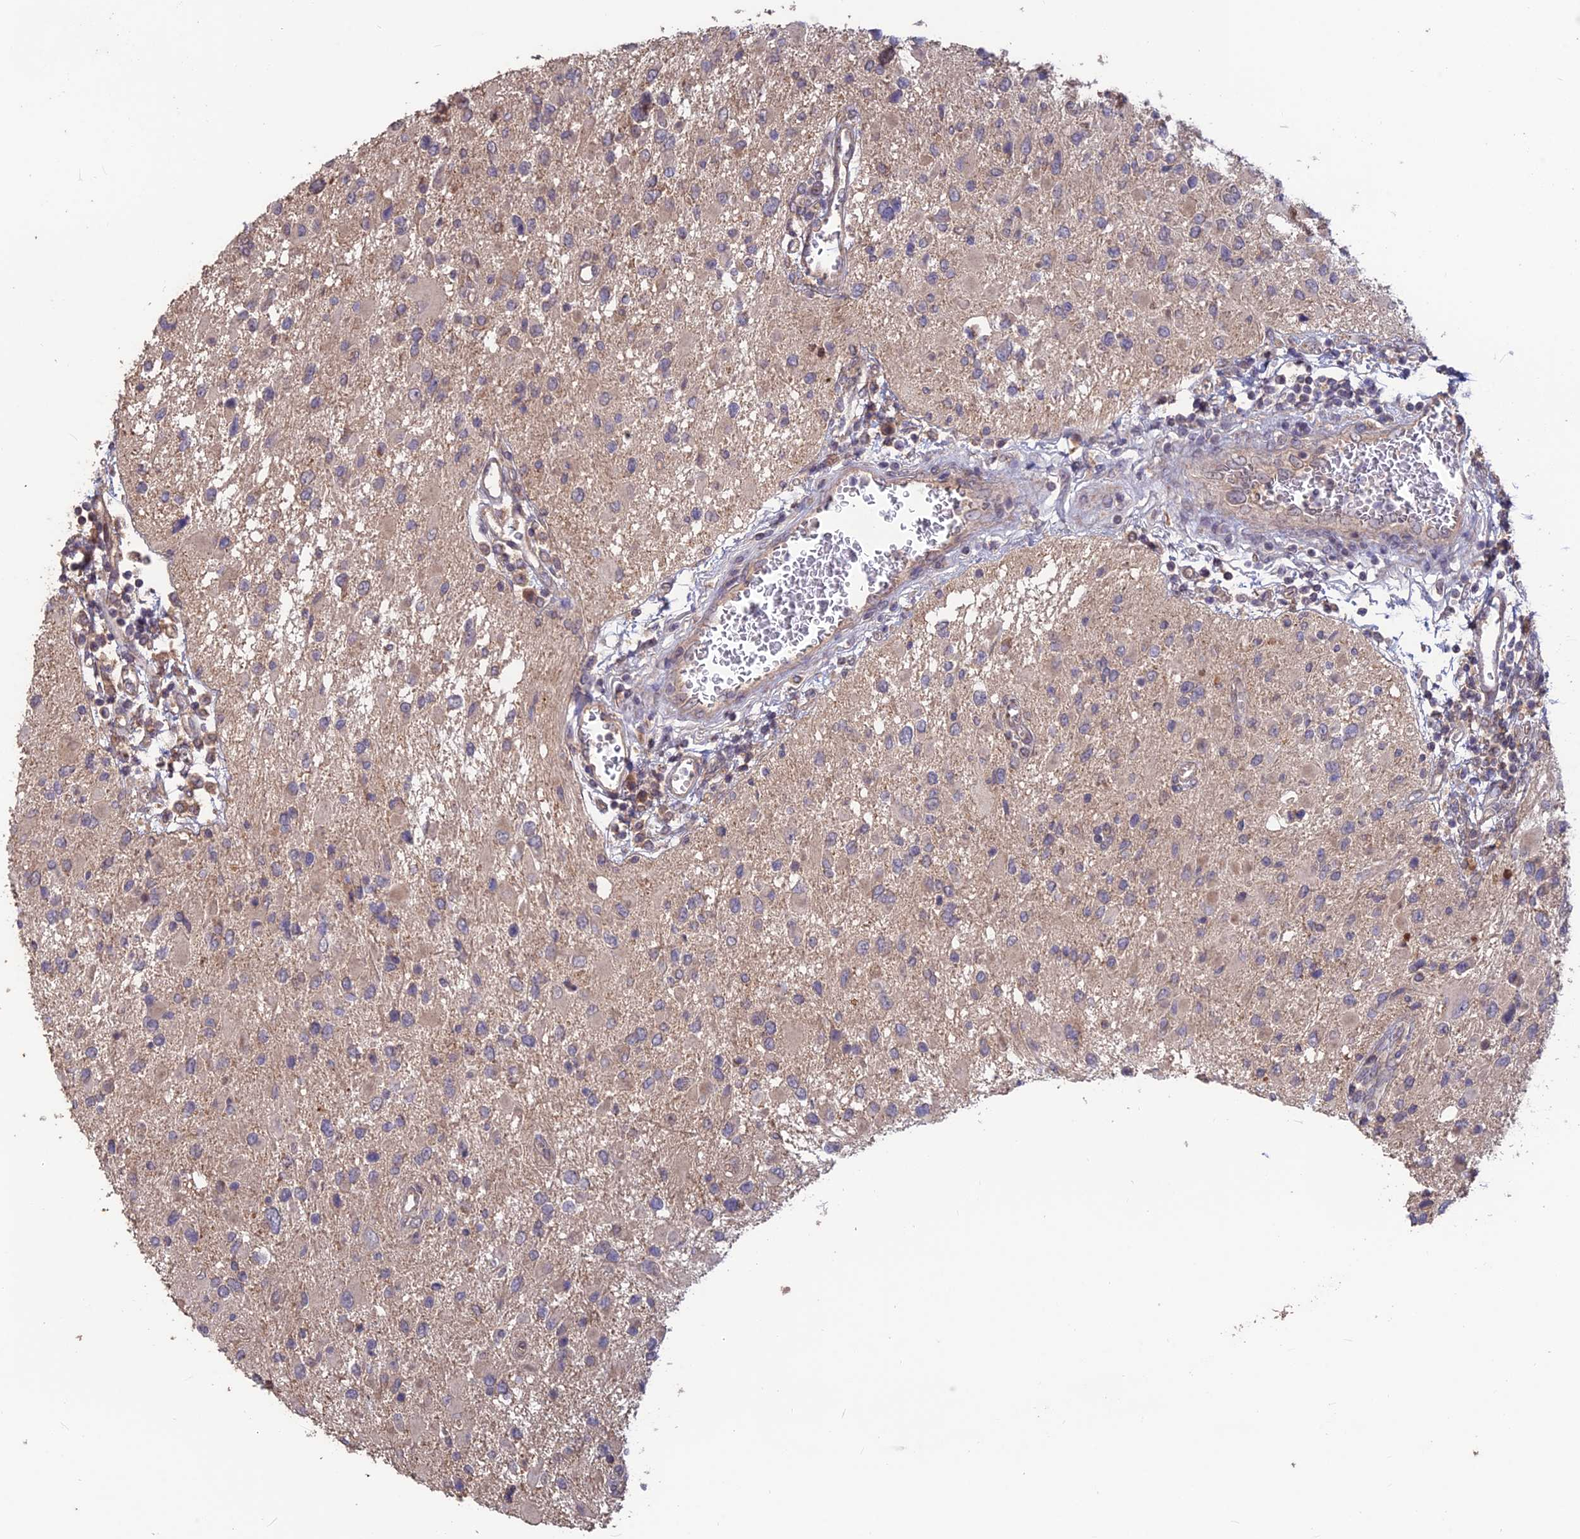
{"staining": {"intensity": "weak", "quantity": "<25%", "location": "cytoplasmic/membranous"}, "tissue": "glioma", "cell_type": "Tumor cells", "image_type": "cancer", "snomed": [{"axis": "morphology", "description": "Glioma, malignant, High grade"}, {"axis": "topography", "description": "Brain"}], "caption": "The image exhibits no staining of tumor cells in glioma.", "gene": "SHISA5", "patient": {"sex": "male", "age": 53}}